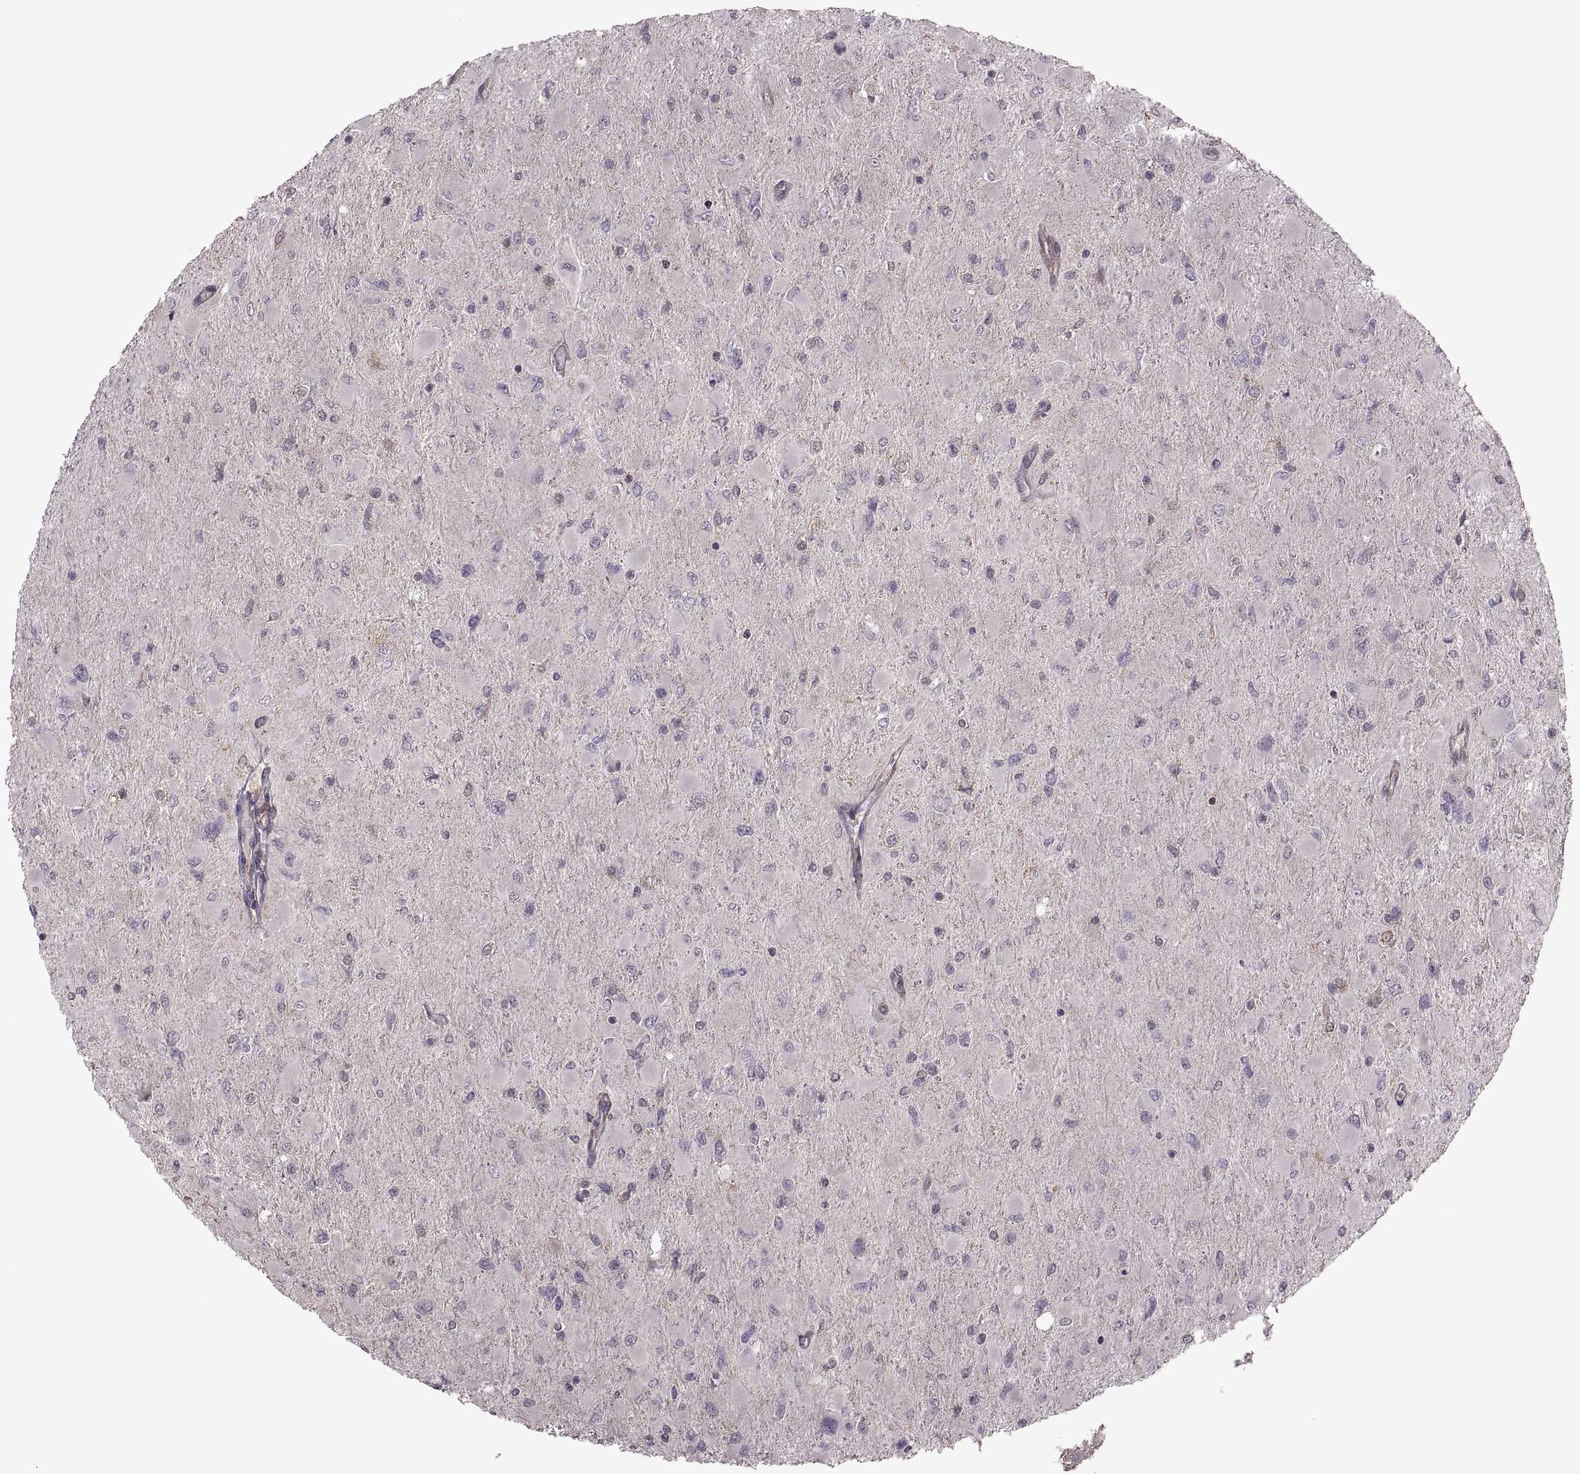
{"staining": {"intensity": "negative", "quantity": "none", "location": "none"}, "tissue": "glioma", "cell_type": "Tumor cells", "image_type": "cancer", "snomed": [{"axis": "morphology", "description": "Glioma, malignant, High grade"}, {"axis": "topography", "description": "Cerebral cortex"}], "caption": "There is no significant positivity in tumor cells of glioma.", "gene": "PIERCE1", "patient": {"sex": "female", "age": 36}}